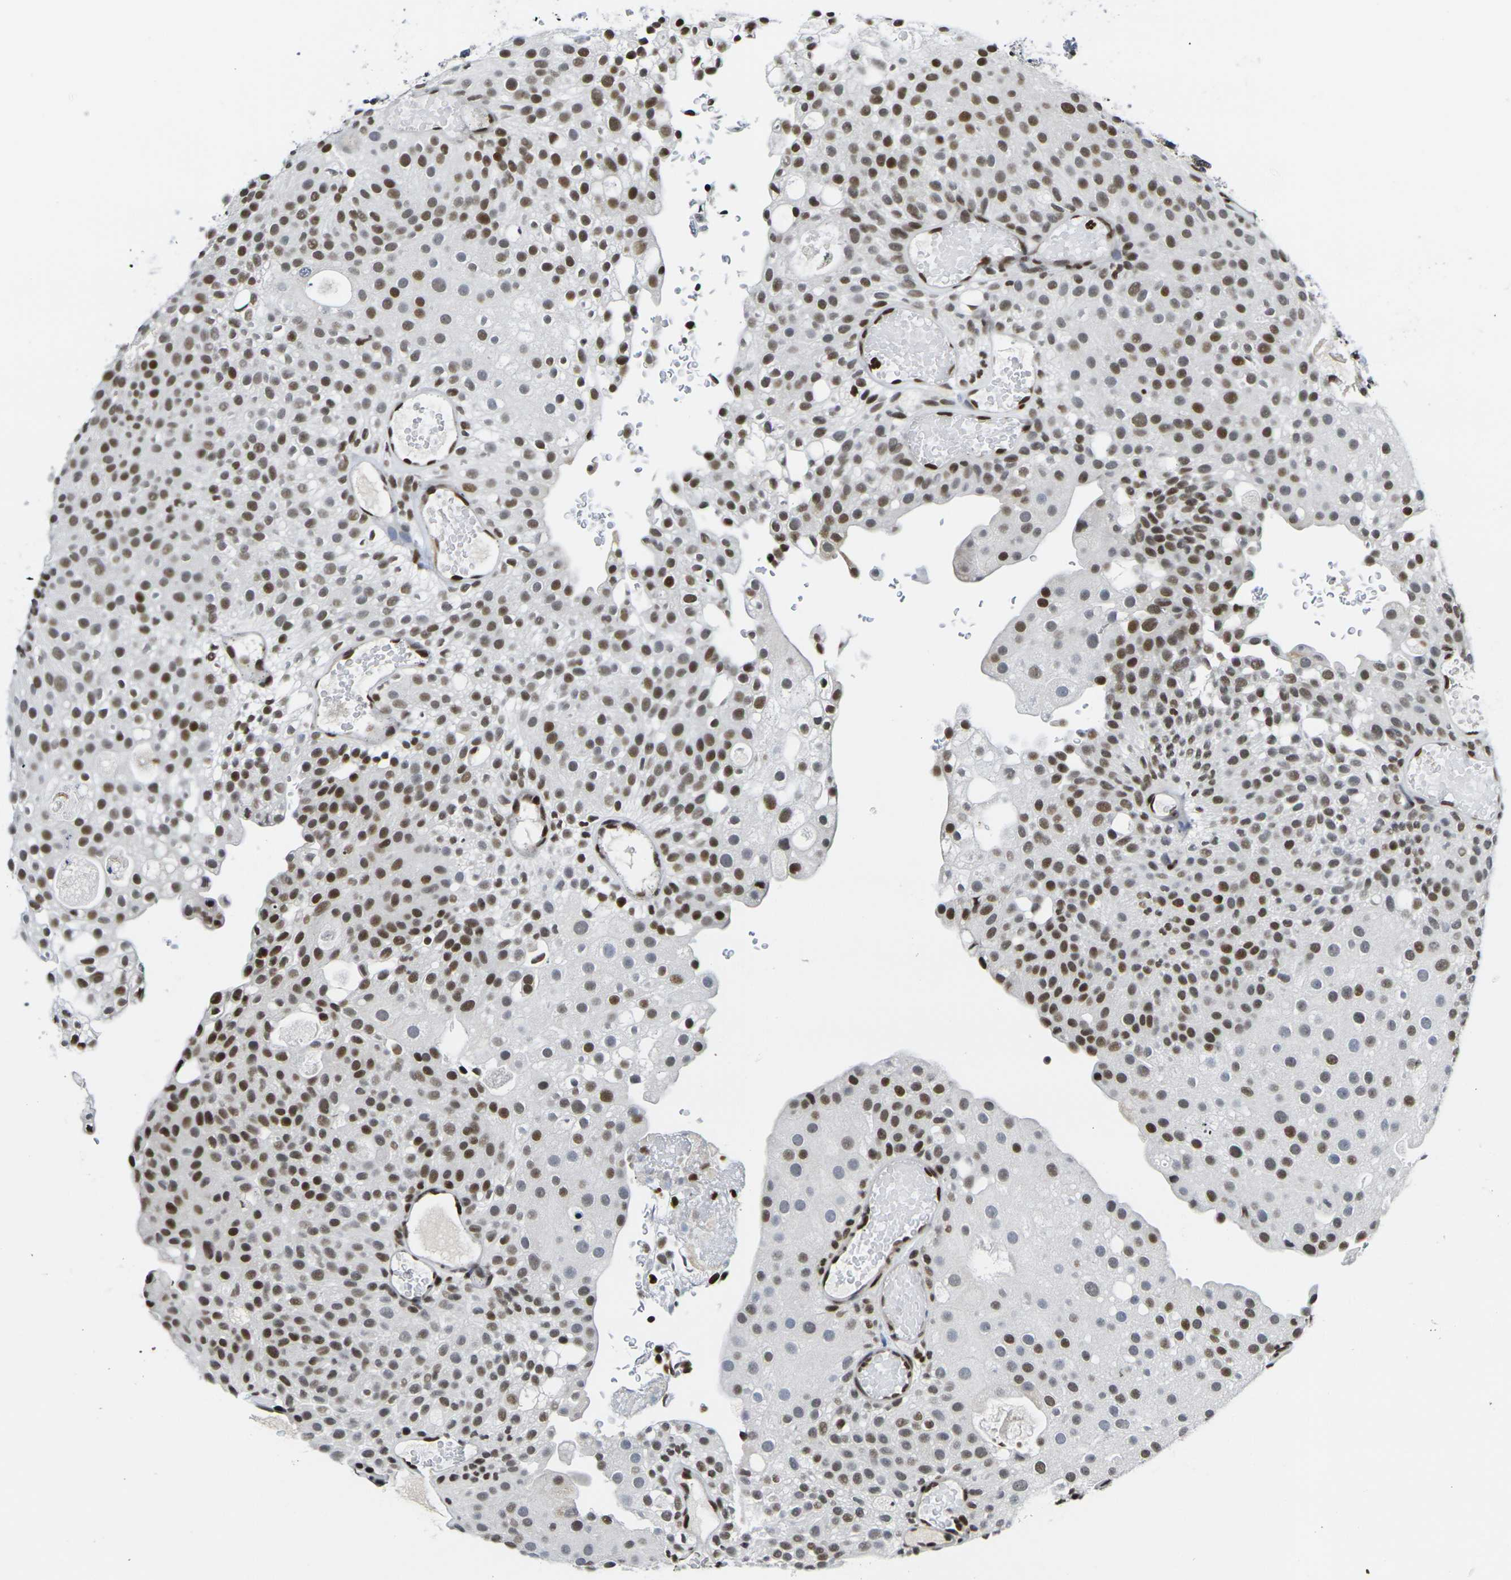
{"staining": {"intensity": "moderate", "quantity": "25%-75%", "location": "nuclear"}, "tissue": "urothelial cancer", "cell_type": "Tumor cells", "image_type": "cancer", "snomed": [{"axis": "morphology", "description": "Urothelial carcinoma, Low grade"}, {"axis": "topography", "description": "Urinary bladder"}], "caption": "Moderate nuclear positivity for a protein is seen in about 25%-75% of tumor cells of urothelial cancer using IHC.", "gene": "H1-10", "patient": {"sex": "male", "age": 78}}